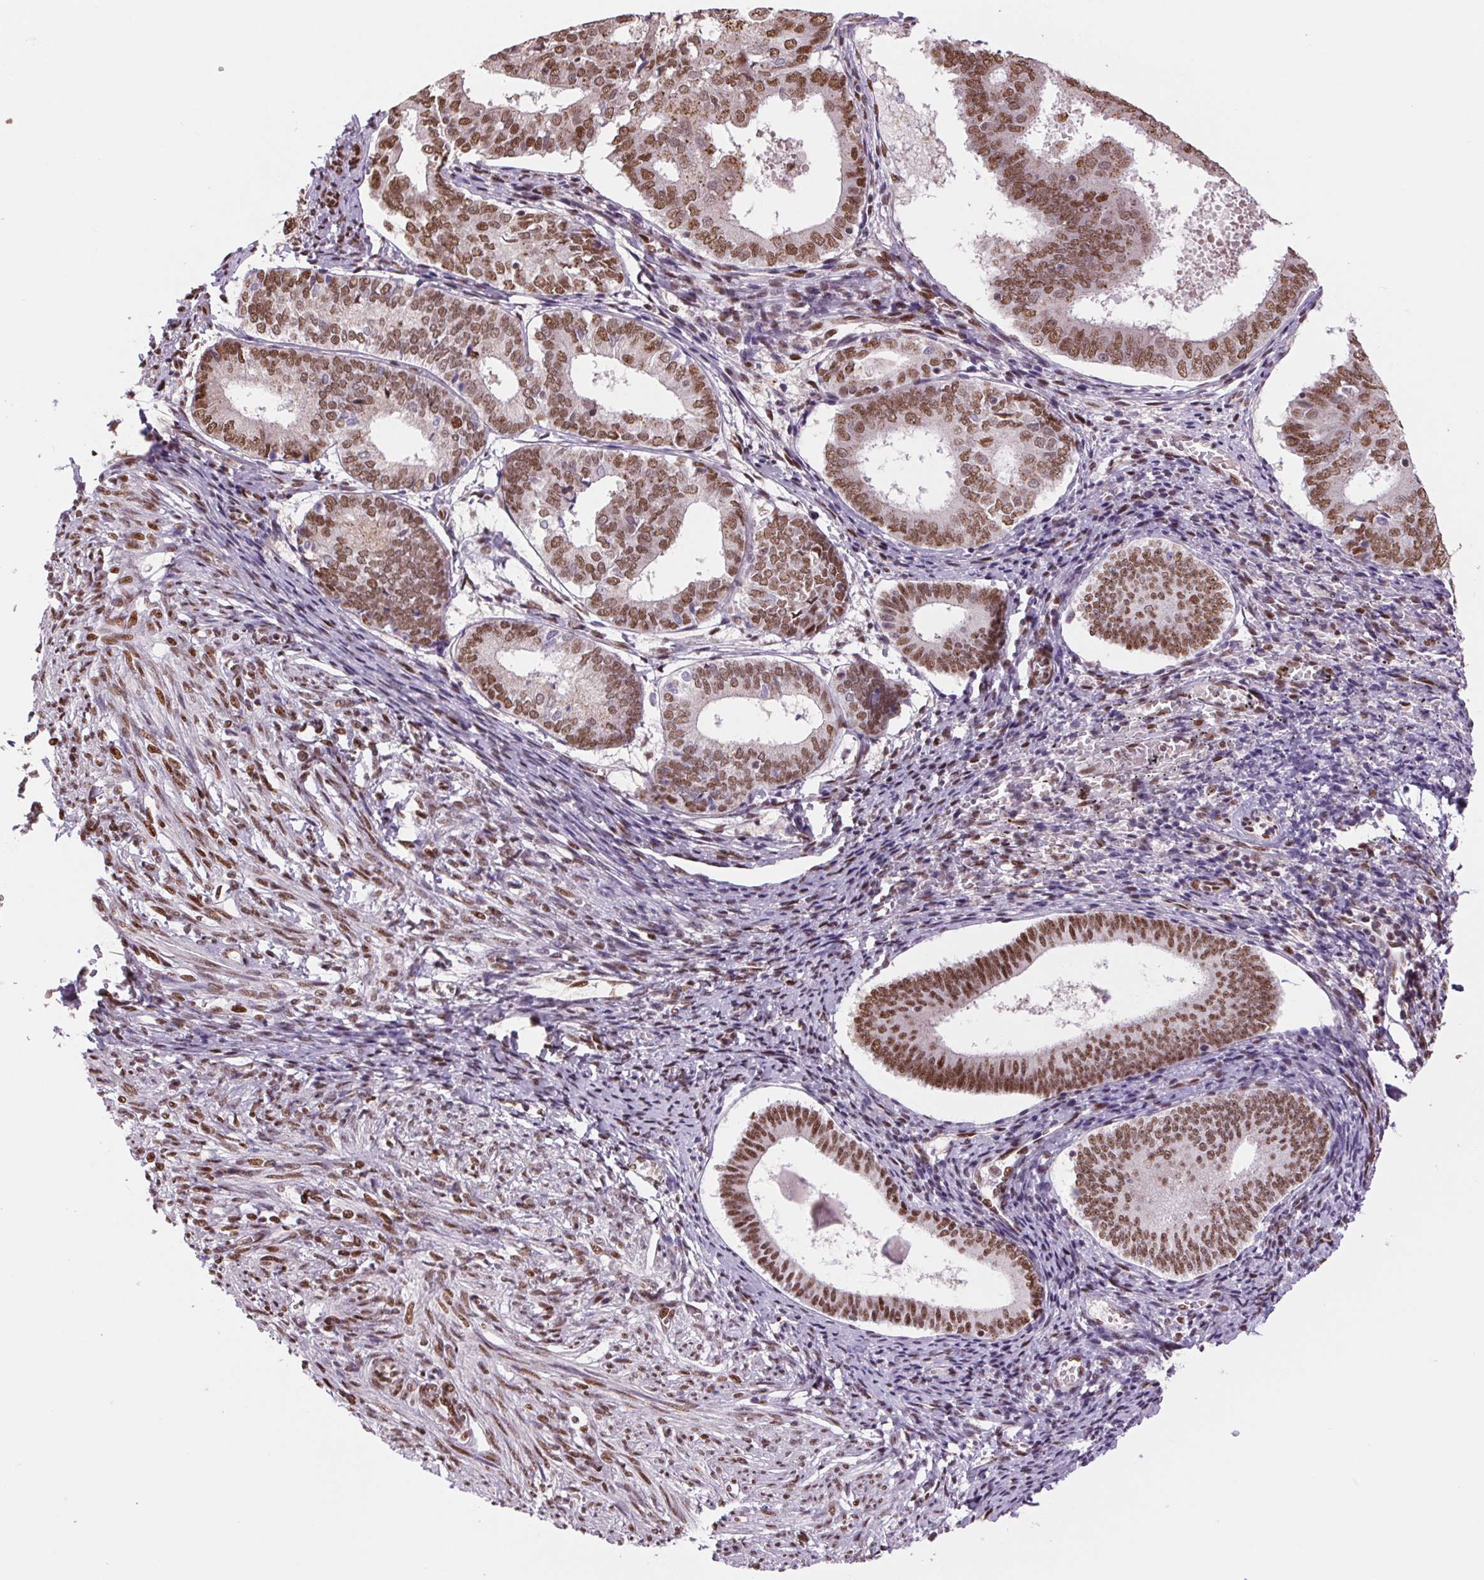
{"staining": {"intensity": "moderate", "quantity": ">75%", "location": "nuclear"}, "tissue": "endometrium", "cell_type": "Cells in endometrial stroma", "image_type": "normal", "snomed": [{"axis": "morphology", "description": "Normal tissue, NOS"}, {"axis": "topography", "description": "Endometrium"}], "caption": "DAB (3,3'-diaminobenzidine) immunohistochemical staining of normal human endometrium exhibits moderate nuclear protein positivity in about >75% of cells in endometrial stroma.", "gene": "RAD23A", "patient": {"sex": "female", "age": 50}}